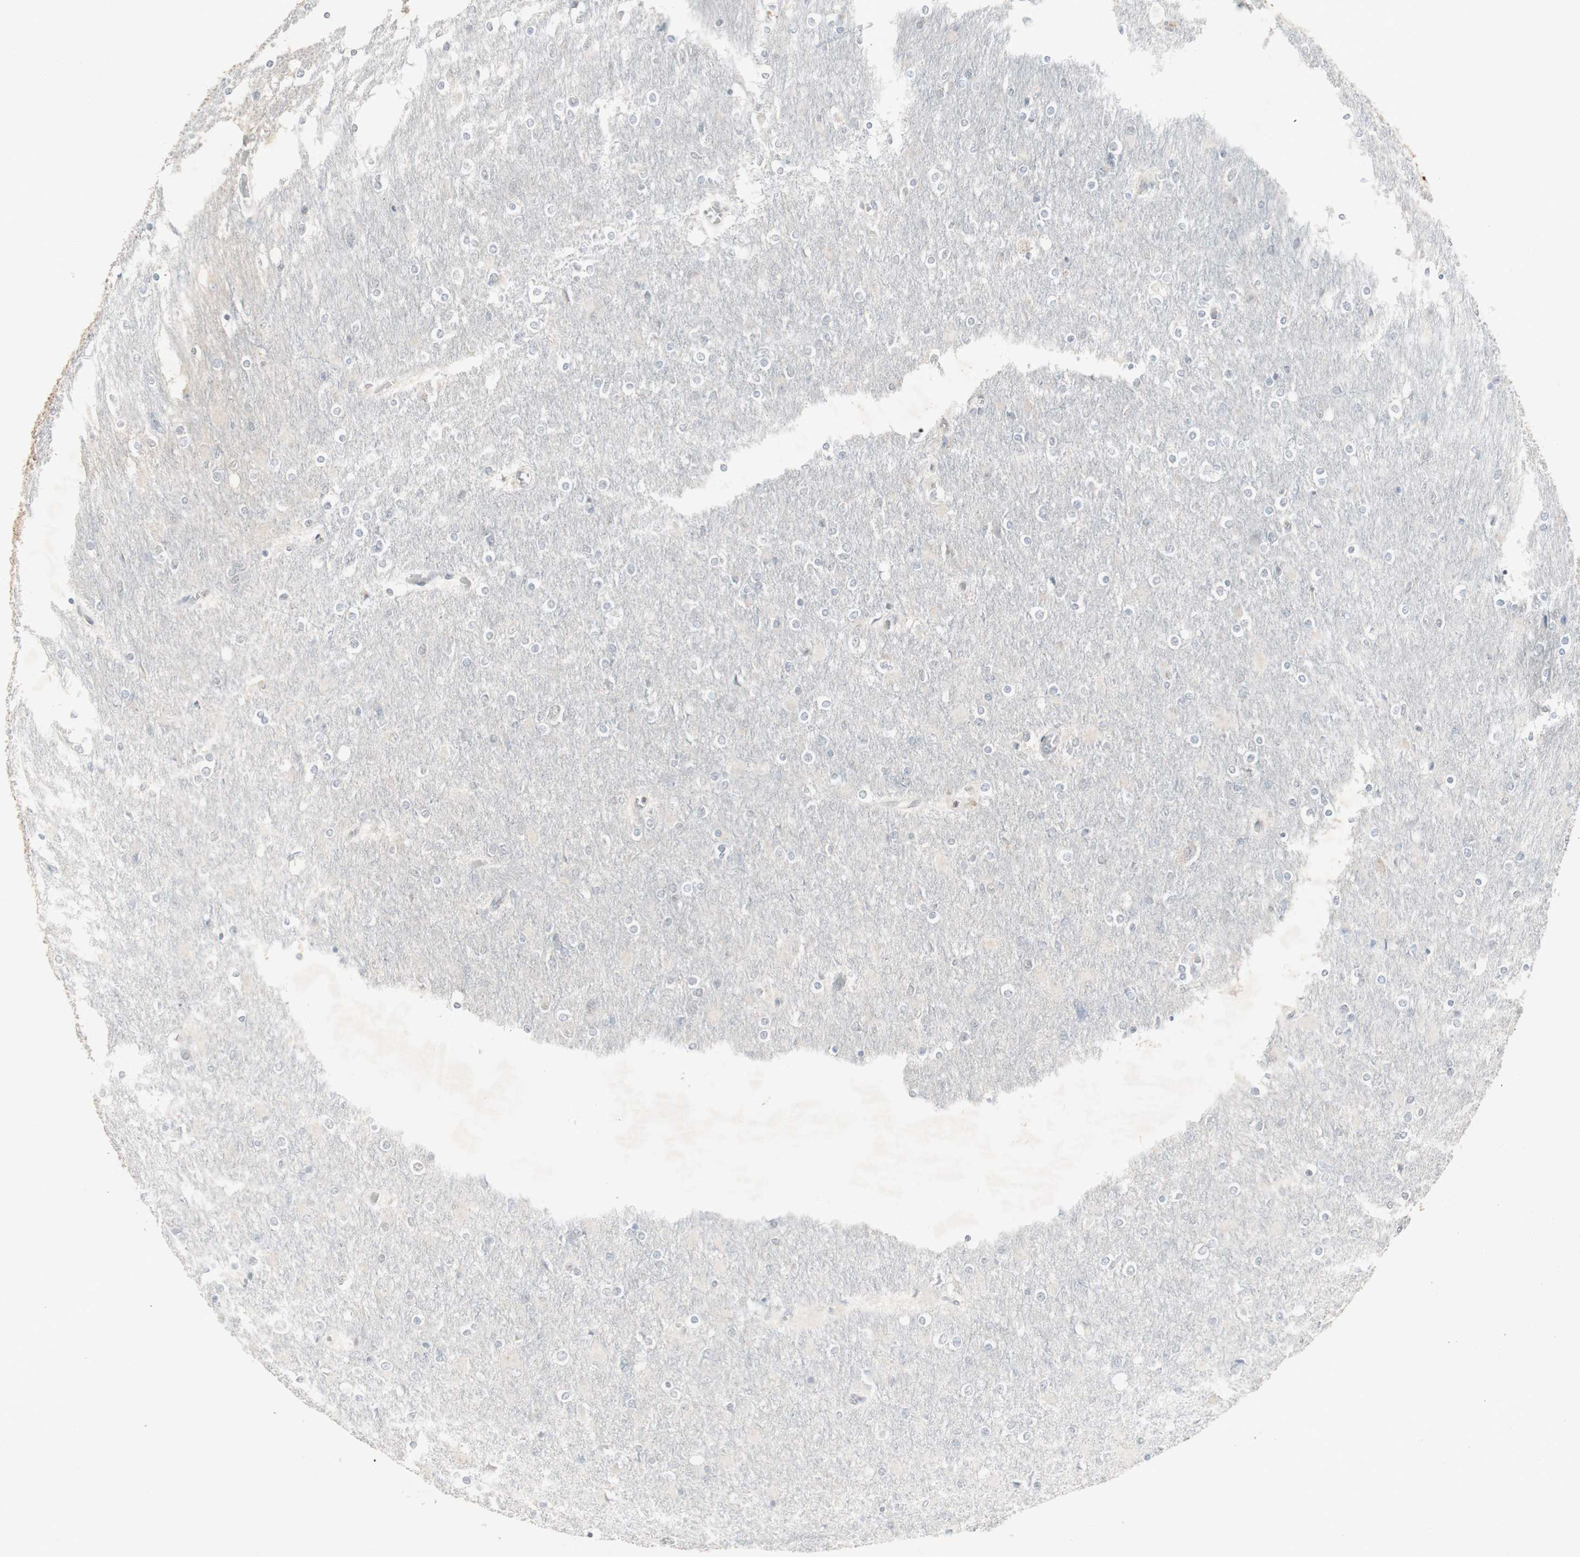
{"staining": {"intensity": "negative", "quantity": "none", "location": "none"}, "tissue": "glioma", "cell_type": "Tumor cells", "image_type": "cancer", "snomed": [{"axis": "morphology", "description": "Glioma, malignant, High grade"}, {"axis": "topography", "description": "Cerebral cortex"}], "caption": "DAB immunohistochemical staining of malignant glioma (high-grade) exhibits no significant expression in tumor cells.", "gene": "C1orf116", "patient": {"sex": "female", "age": 36}}